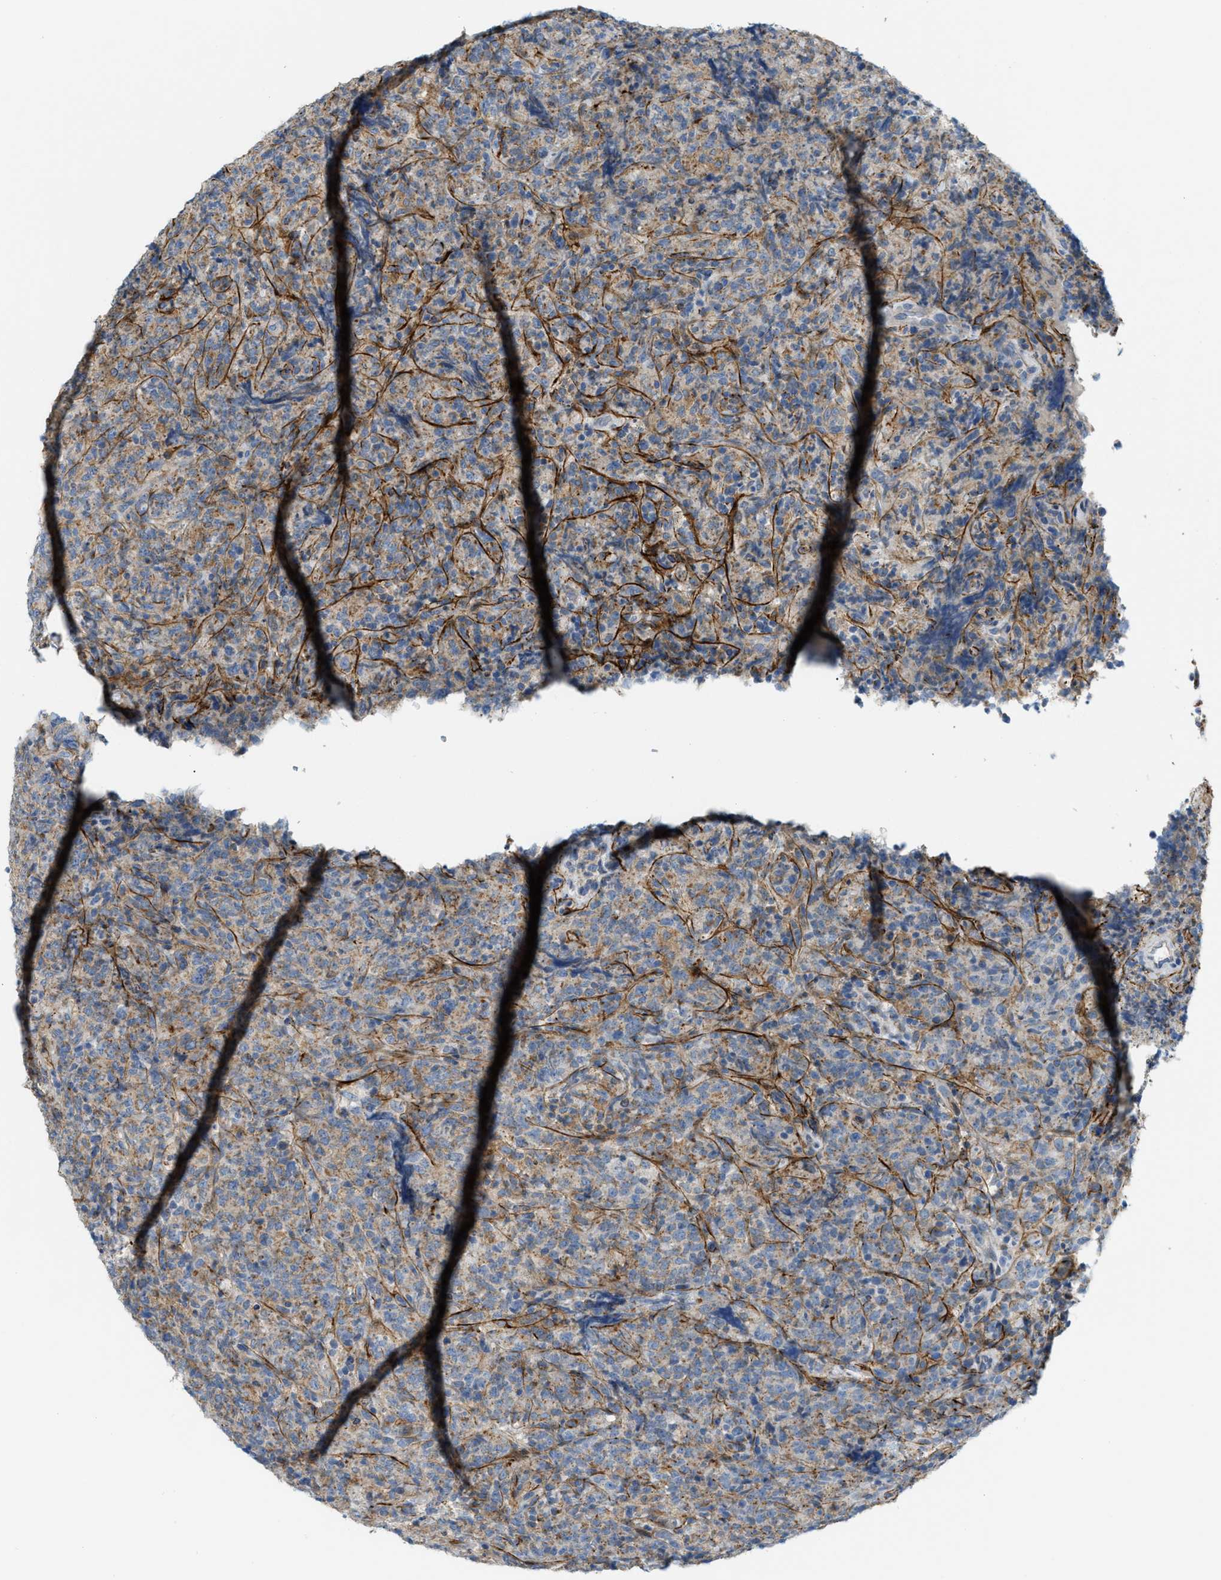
{"staining": {"intensity": "moderate", "quantity": ">75%", "location": "cytoplasmic/membranous"}, "tissue": "lymphoma", "cell_type": "Tumor cells", "image_type": "cancer", "snomed": [{"axis": "morphology", "description": "Malignant lymphoma, non-Hodgkin's type, High grade"}, {"axis": "topography", "description": "Tonsil"}], "caption": "Protein expression by IHC reveals moderate cytoplasmic/membranous positivity in approximately >75% of tumor cells in high-grade malignant lymphoma, non-Hodgkin's type. (Stains: DAB in brown, nuclei in blue, Microscopy: brightfield microscopy at high magnification).", "gene": "LMBRD1", "patient": {"sex": "female", "age": 36}}